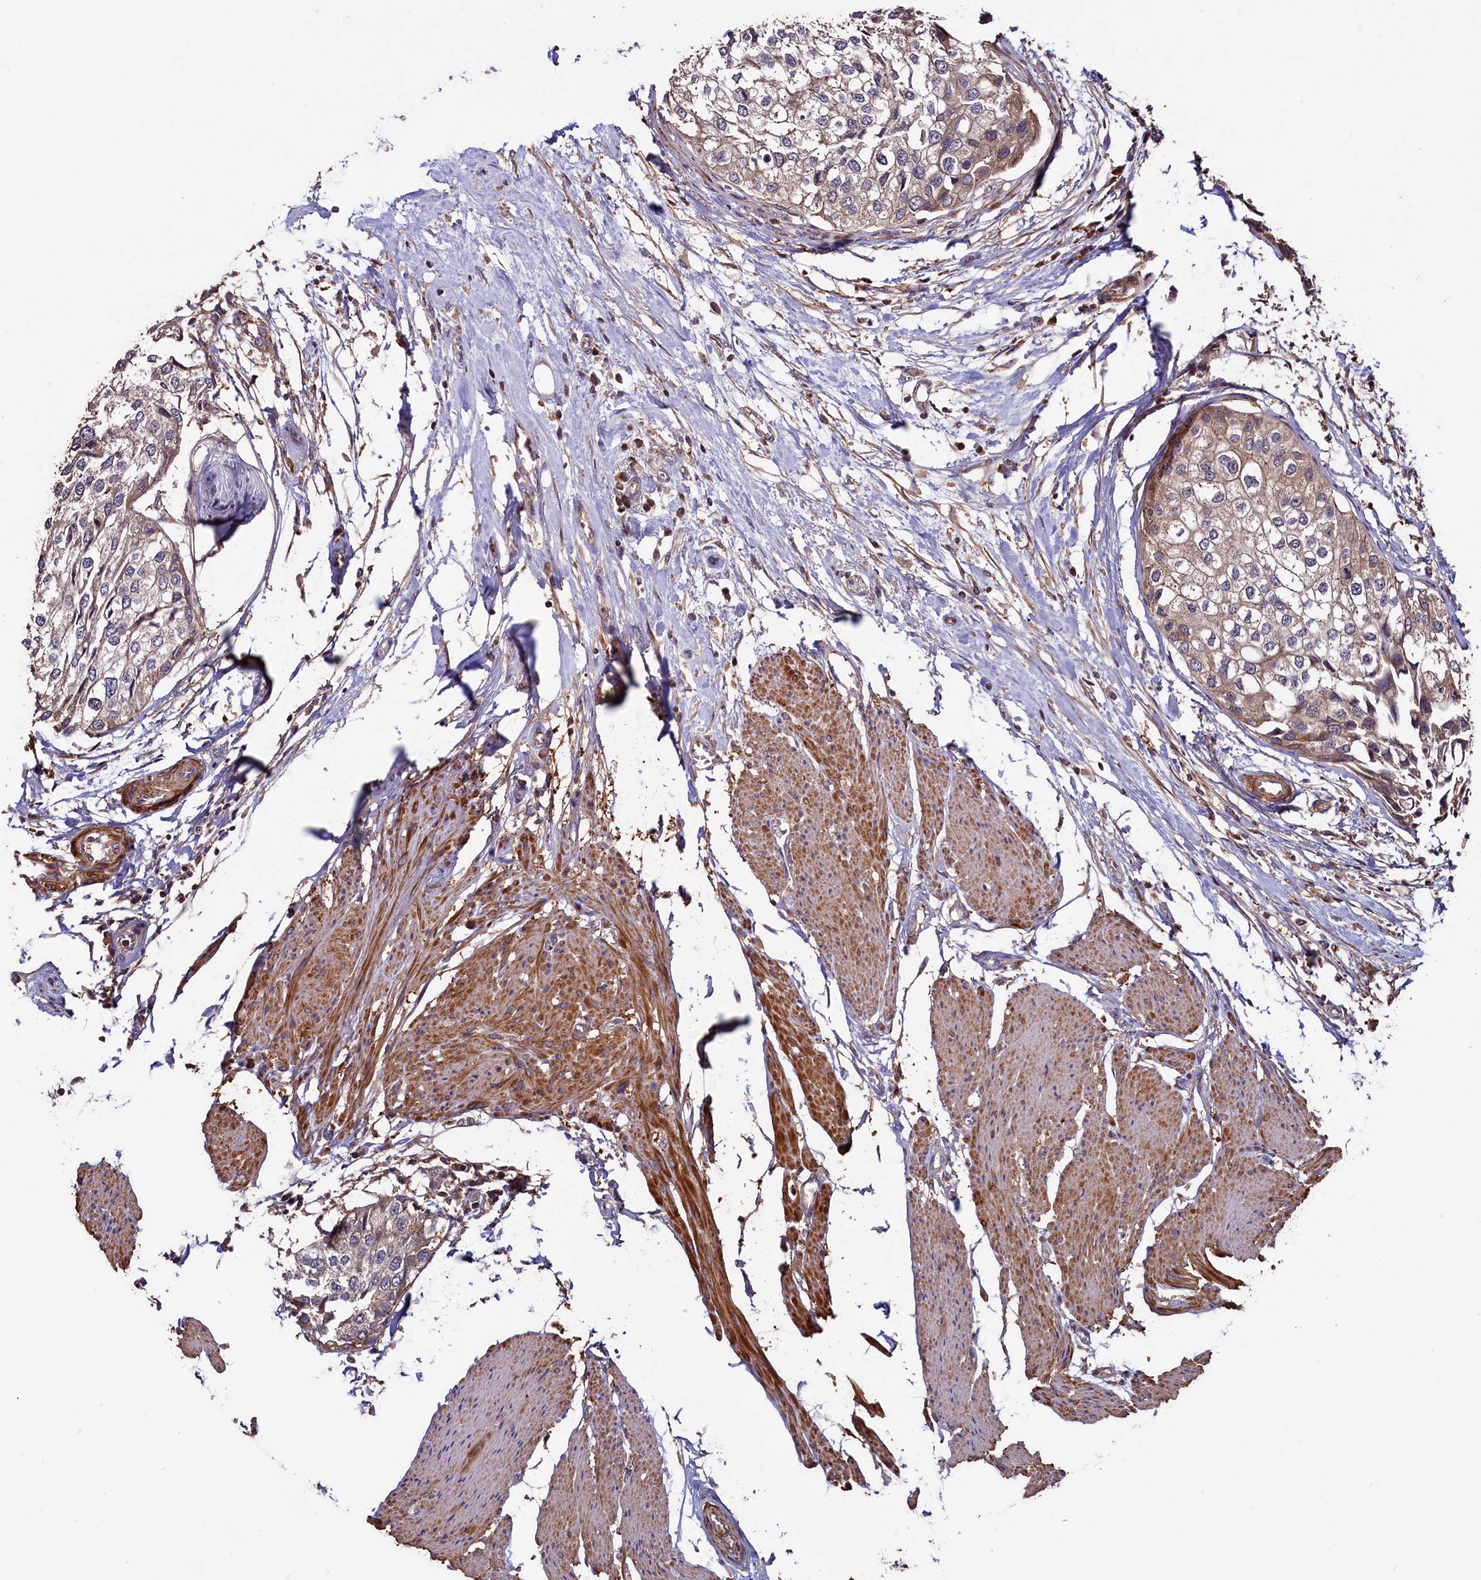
{"staining": {"intensity": "weak", "quantity": "<25%", "location": "cytoplasmic/membranous"}, "tissue": "urothelial cancer", "cell_type": "Tumor cells", "image_type": "cancer", "snomed": [{"axis": "morphology", "description": "Urothelial carcinoma, High grade"}, {"axis": "topography", "description": "Urinary bladder"}], "caption": "The histopathology image shows no staining of tumor cells in urothelial cancer.", "gene": "DUOXA1", "patient": {"sex": "male", "age": 64}}